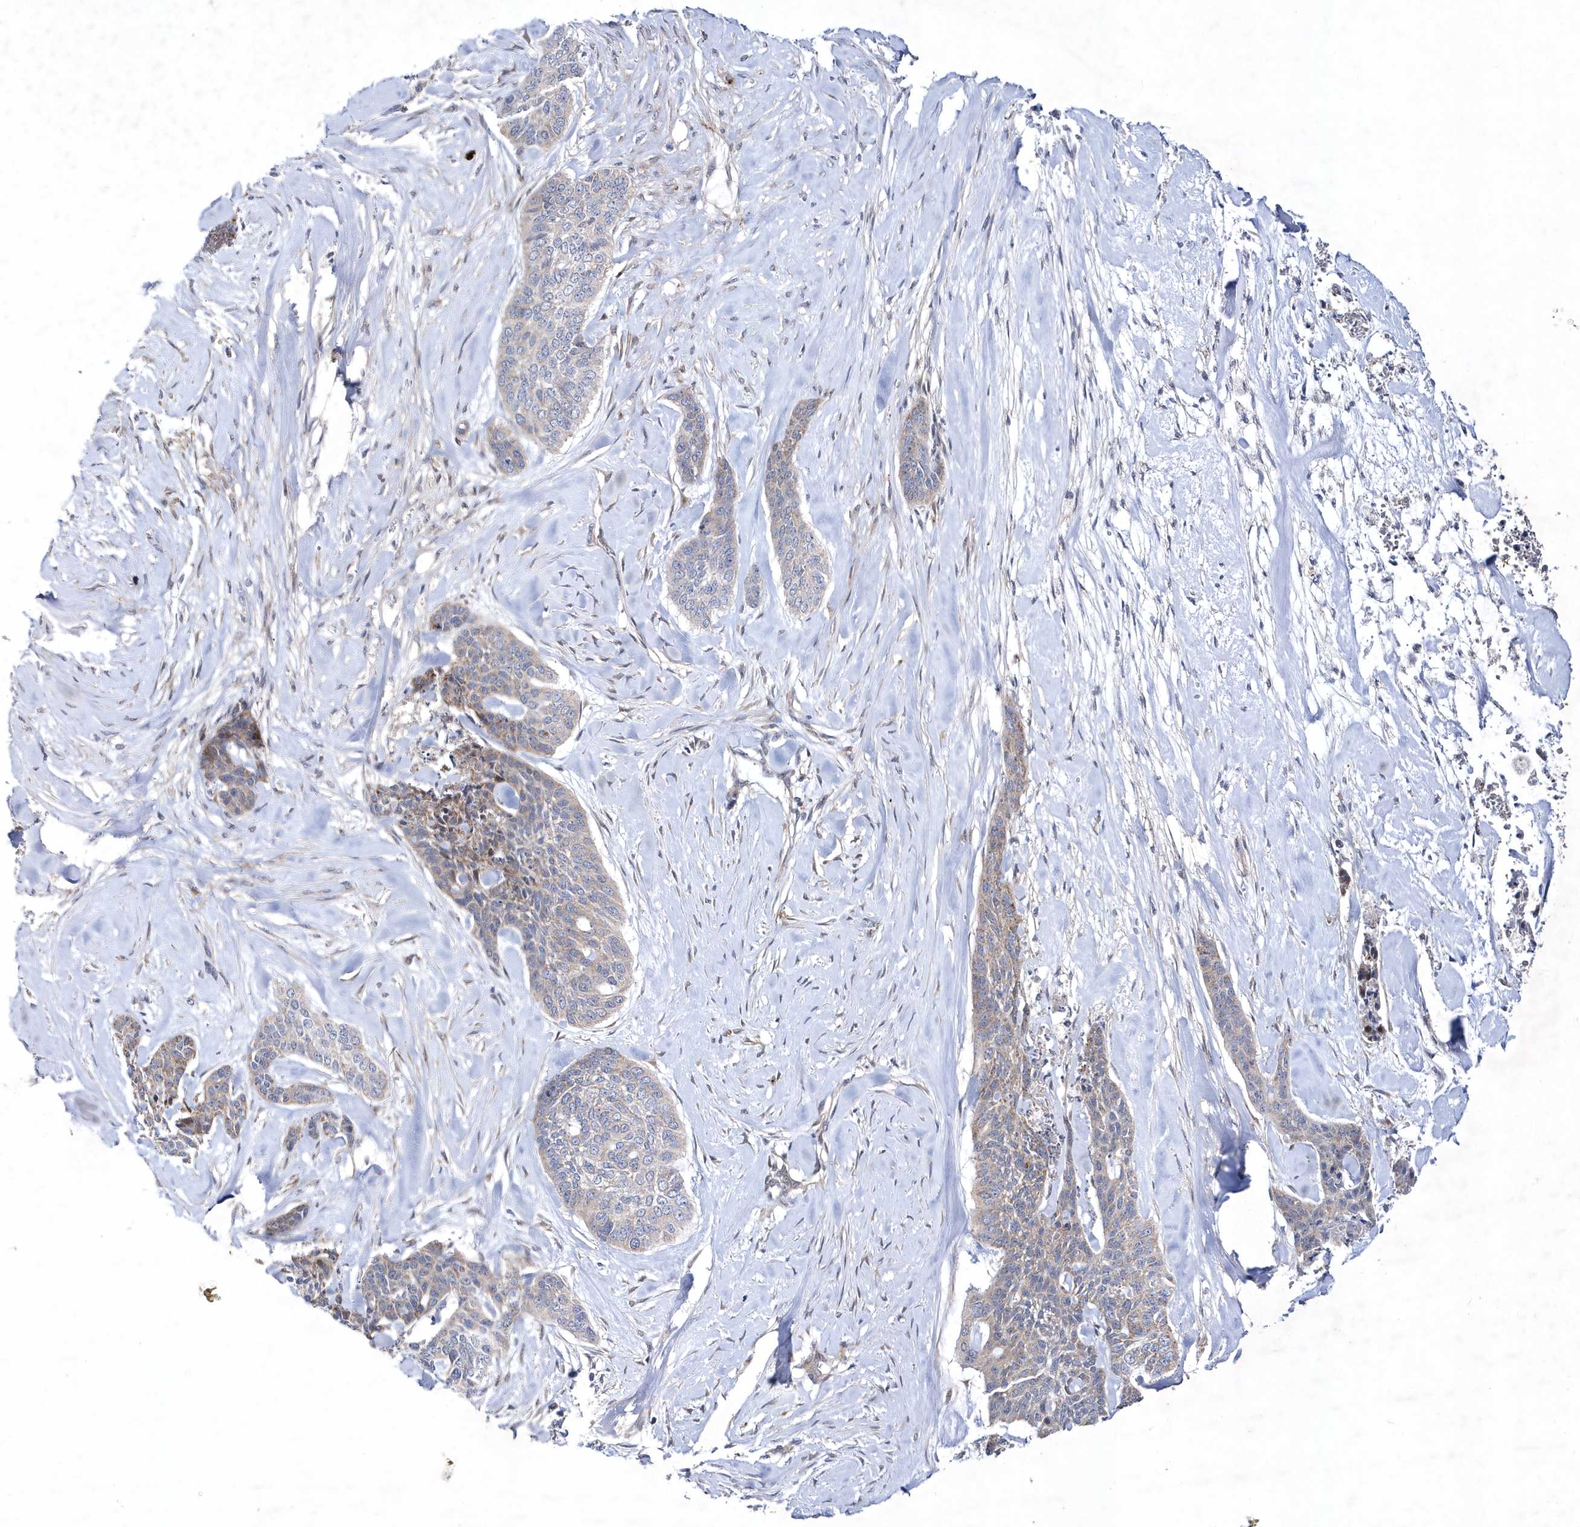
{"staining": {"intensity": "weak", "quantity": "<25%", "location": "cytoplasmic/membranous"}, "tissue": "skin cancer", "cell_type": "Tumor cells", "image_type": "cancer", "snomed": [{"axis": "morphology", "description": "Basal cell carcinoma"}, {"axis": "topography", "description": "Skin"}], "caption": "A high-resolution photomicrograph shows IHC staining of skin cancer (basal cell carcinoma), which reveals no significant staining in tumor cells.", "gene": "LONRF2", "patient": {"sex": "female", "age": 64}}